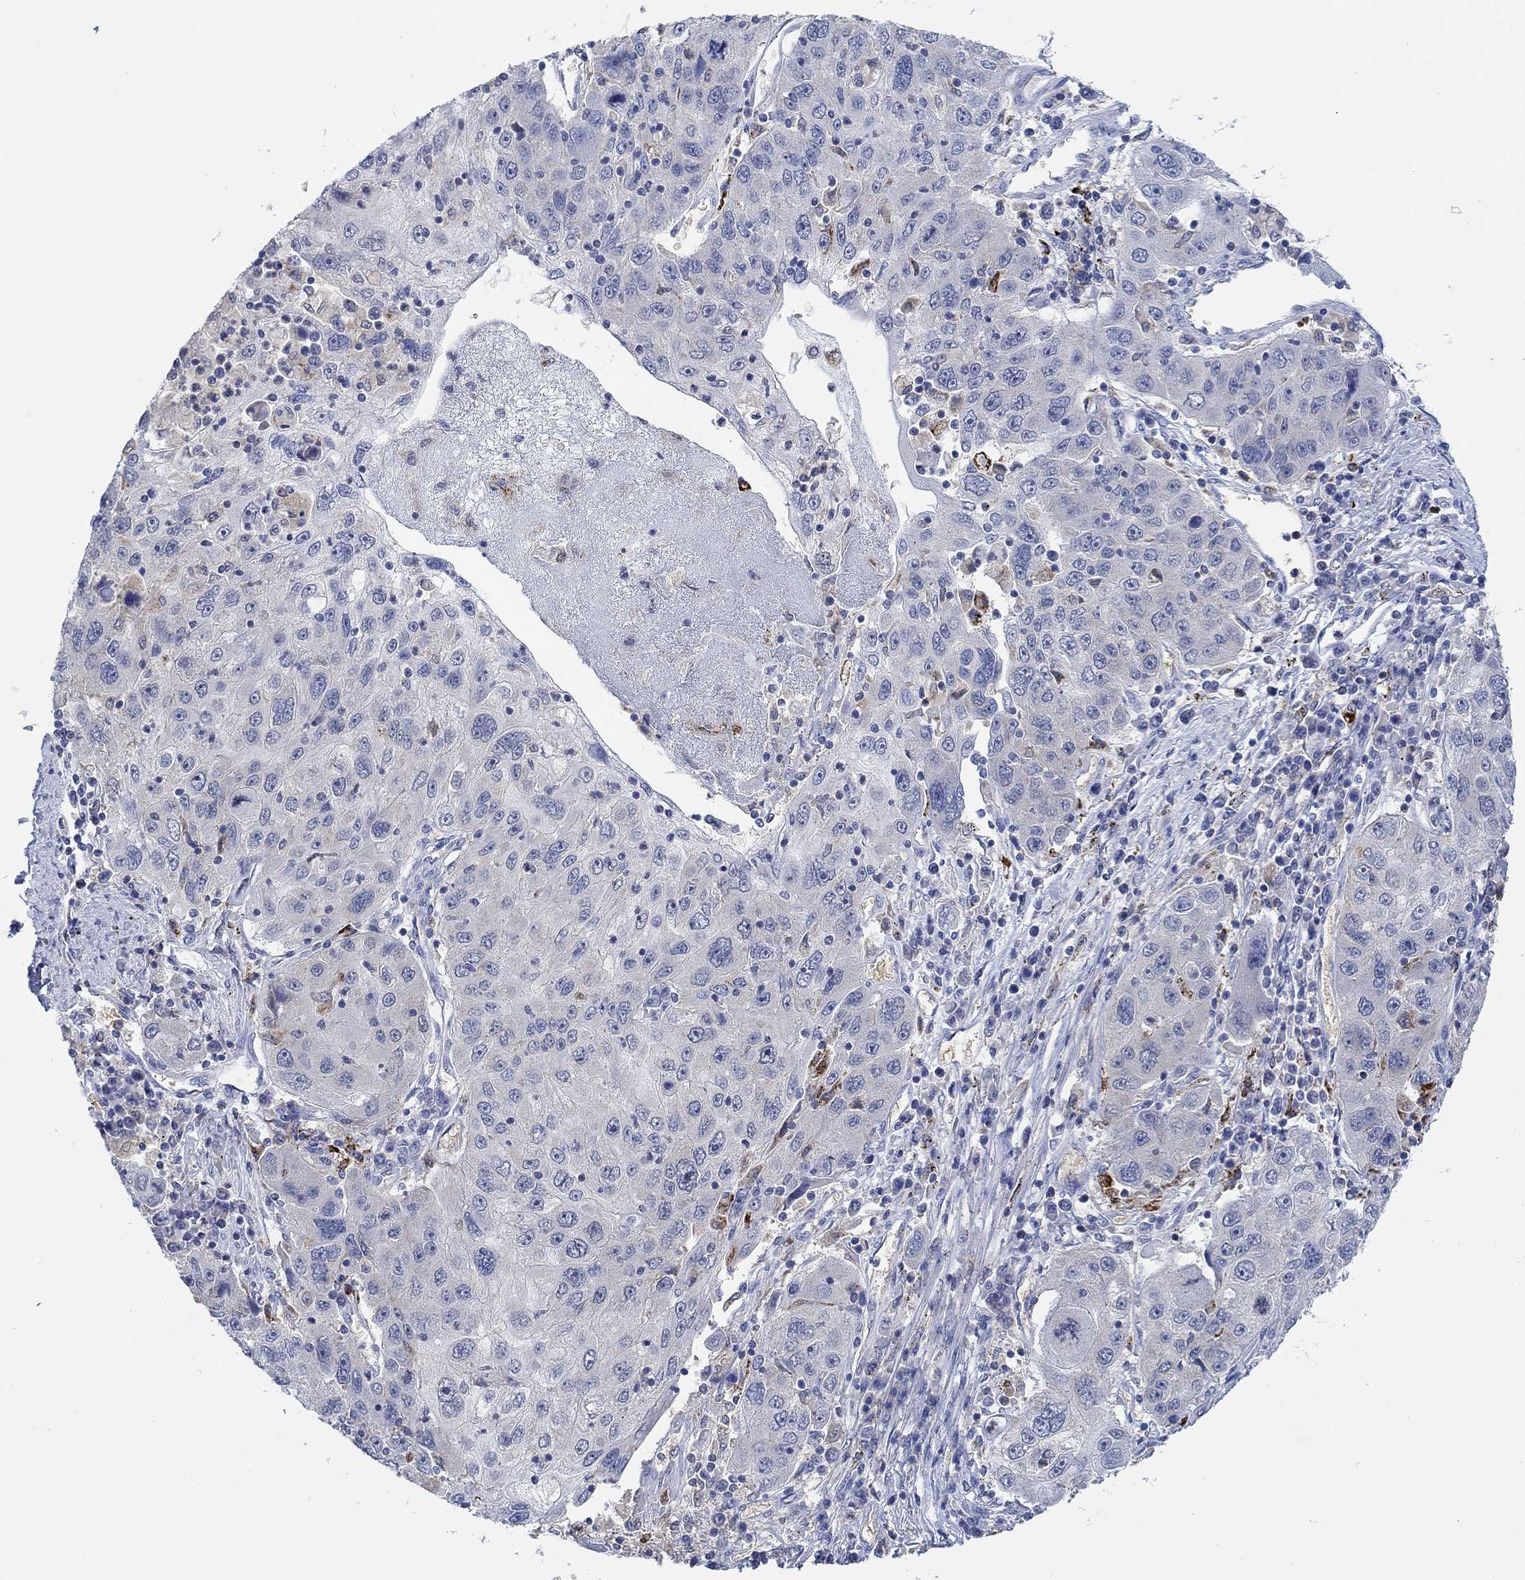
{"staining": {"intensity": "negative", "quantity": "none", "location": "none"}, "tissue": "stomach cancer", "cell_type": "Tumor cells", "image_type": "cancer", "snomed": [{"axis": "morphology", "description": "Adenocarcinoma, NOS"}, {"axis": "topography", "description": "Stomach"}], "caption": "High power microscopy photomicrograph of an immunohistochemistry (IHC) photomicrograph of stomach adenocarcinoma, revealing no significant expression in tumor cells. (Brightfield microscopy of DAB (3,3'-diaminobenzidine) IHC at high magnification).", "gene": "MPP1", "patient": {"sex": "male", "age": 56}}